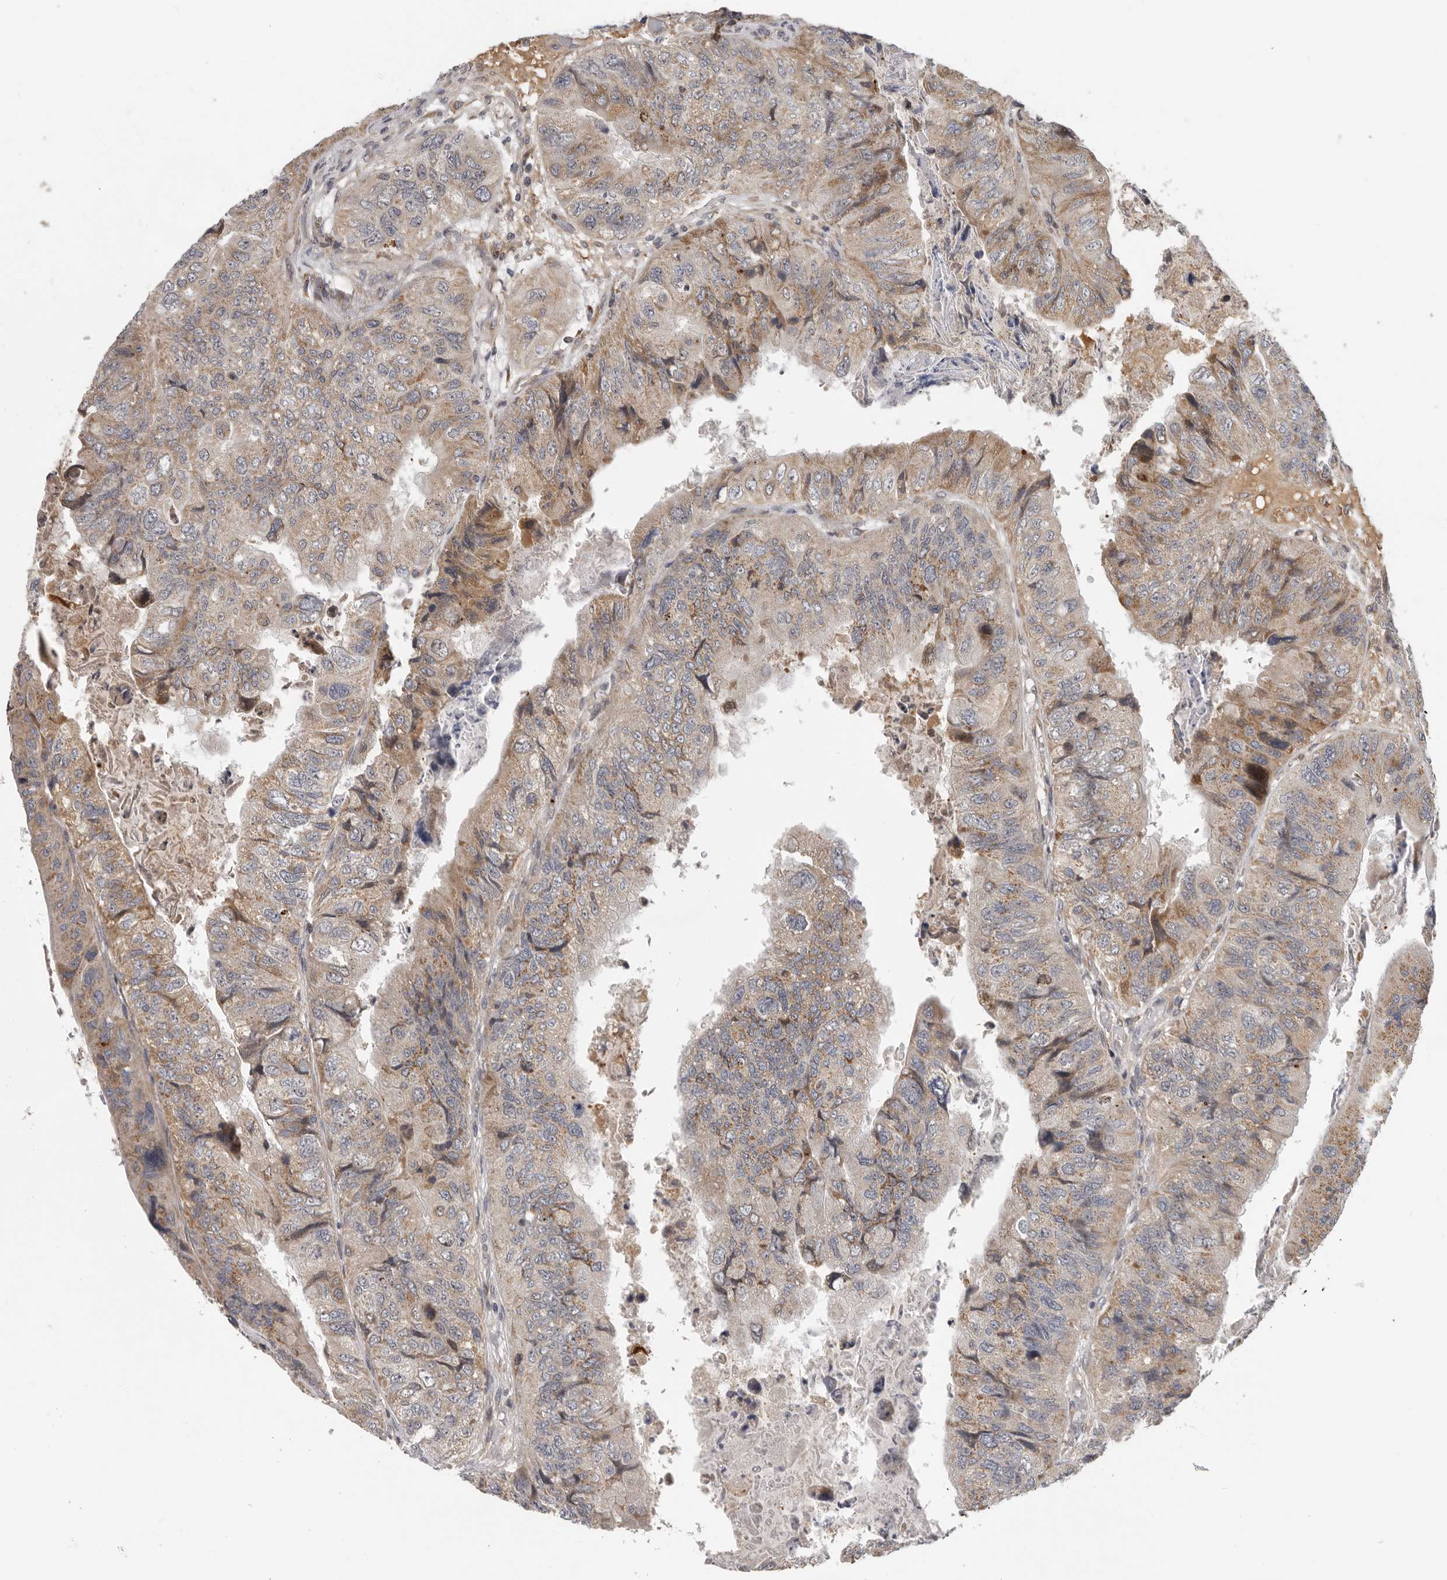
{"staining": {"intensity": "moderate", "quantity": ">75%", "location": "cytoplasmic/membranous"}, "tissue": "colorectal cancer", "cell_type": "Tumor cells", "image_type": "cancer", "snomed": [{"axis": "morphology", "description": "Adenocarcinoma, NOS"}, {"axis": "topography", "description": "Rectum"}], "caption": "Brown immunohistochemical staining in adenocarcinoma (colorectal) displays moderate cytoplasmic/membranous expression in about >75% of tumor cells. (Brightfield microscopy of DAB IHC at high magnification).", "gene": "RNF157", "patient": {"sex": "male", "age": 63}}